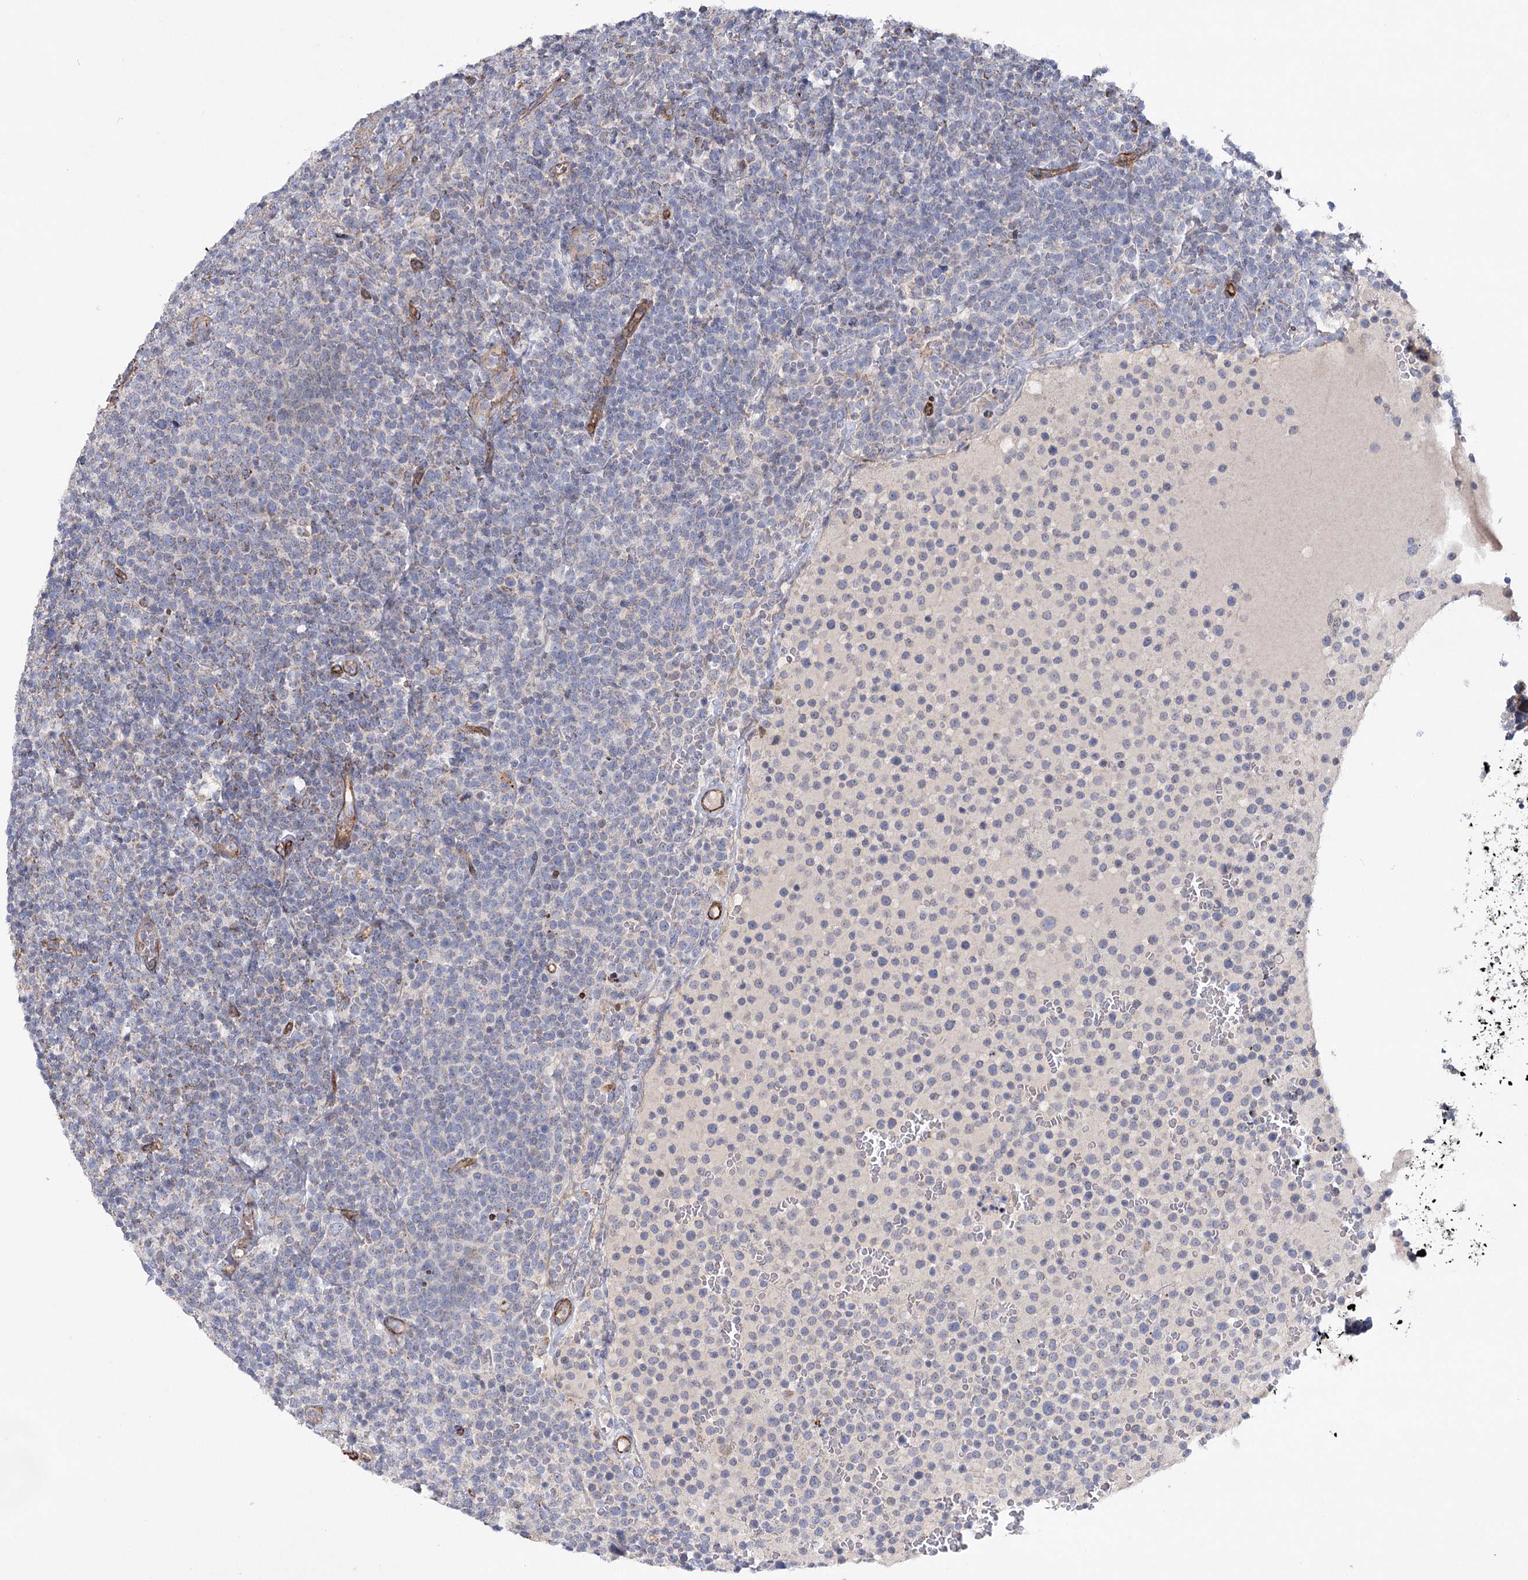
{"staining": {"intensity": "negative", "quantity": "none", "location": "none"}, "tissue": "lymphoma", "cell_type": "Tumor cells", "image_type": "cancer", "snomed": [{"axis": "morphology", "description": "Malignant lymphoma, non-Hodgkin's type, High grade"}, {"axis": "topography", "description": "Lymph node"}], "caption": "Micrograph shows no protein expression in tumor cells of lymphoma tissue.", "gene": "TMEM164", "patient": {"sex": "male", "age": 61}}